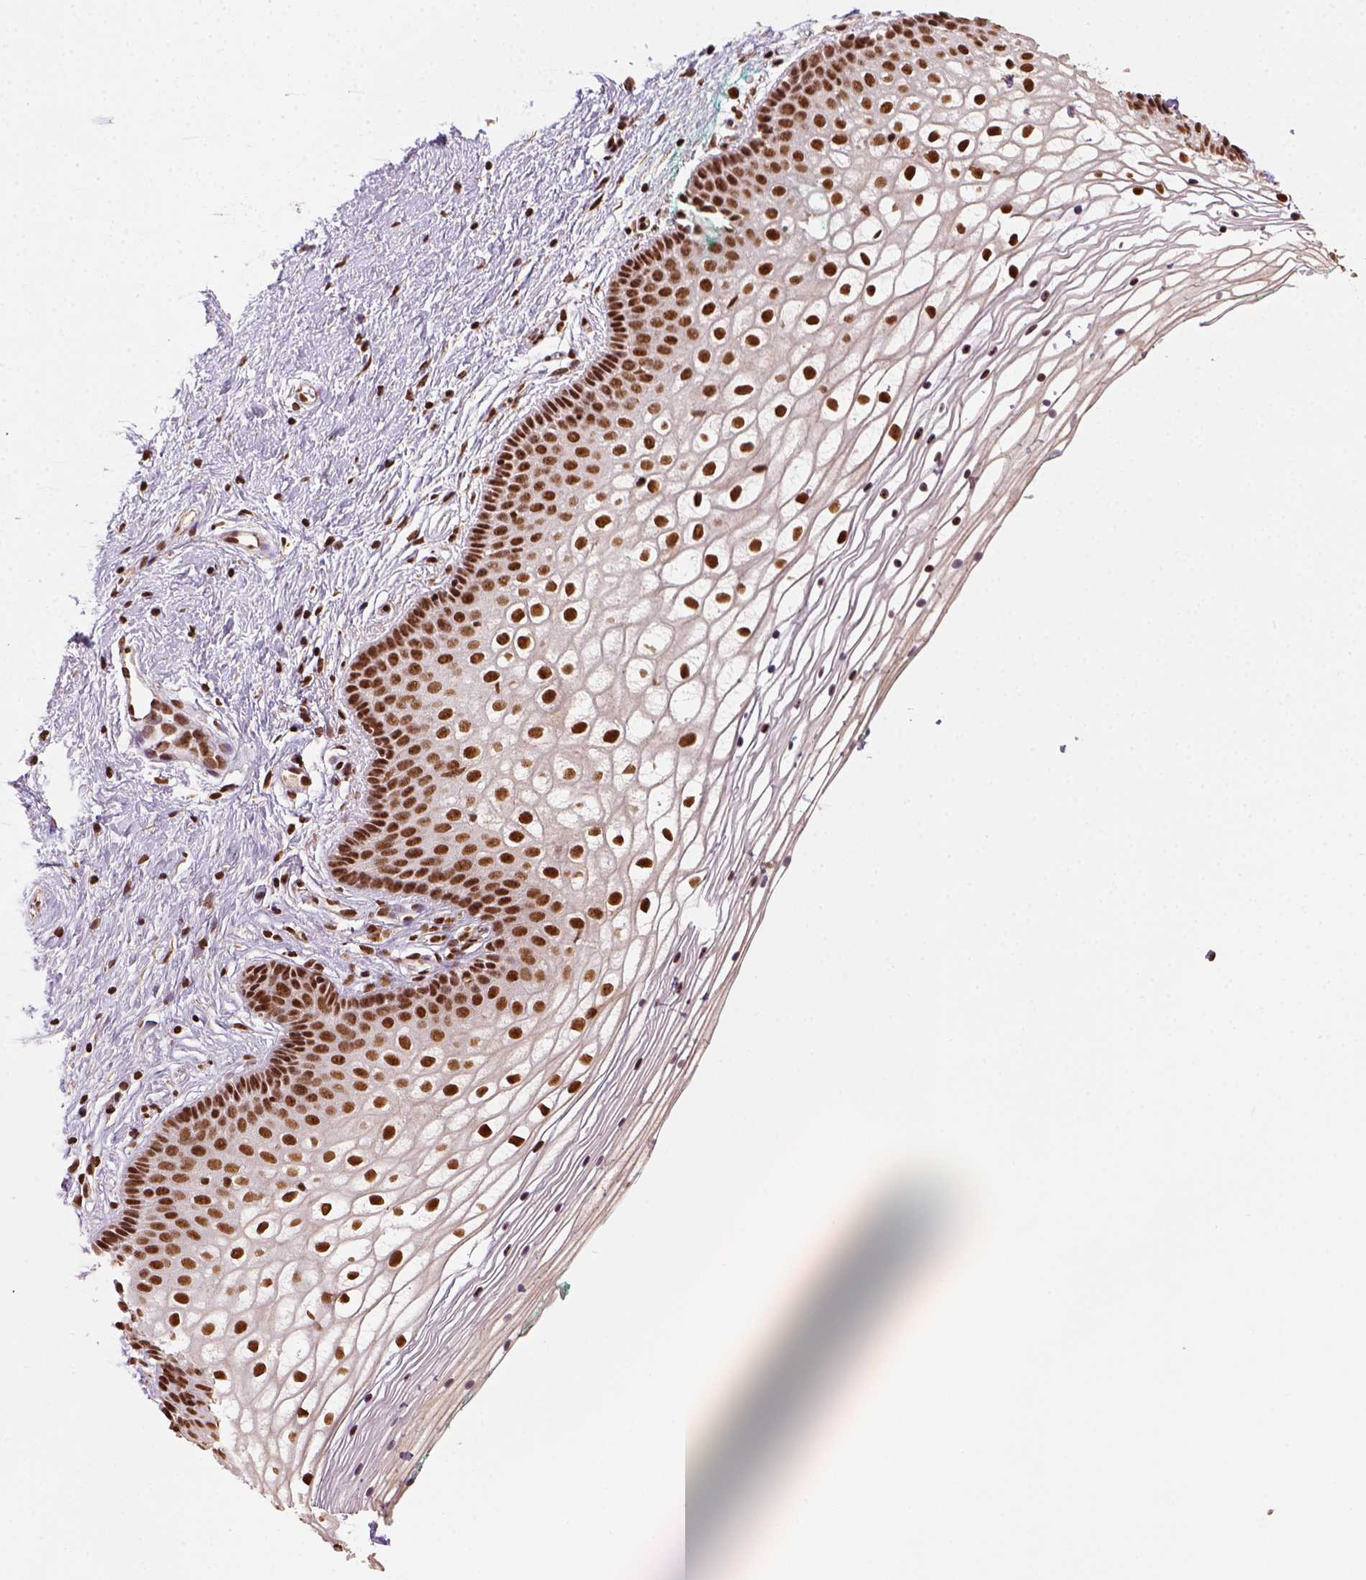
{"staining": {"intensity": "strong", "quantity": ">75%", "location": "nuclear"}, "tissue": "vagina", "cell_type": "Squamous epithelial cells", "image_type": "normal", "snomed": [{"axis": "morphology", "description": "Normal tissue, NOS"}, {"axis": "topography", "description": "Vagina"}], "caption": "A brown stain labels strong nuclear expression of a protein in squamous epithelial cells of normal vagina. The staining was performed using DAB (3,3'-diaminobenzidine), with brown indicating positive protein expression. Nuclei are stained blue with hematoxylin.", "gene": "CCAR1", "patient": {"sex": "female", "age": 36}}